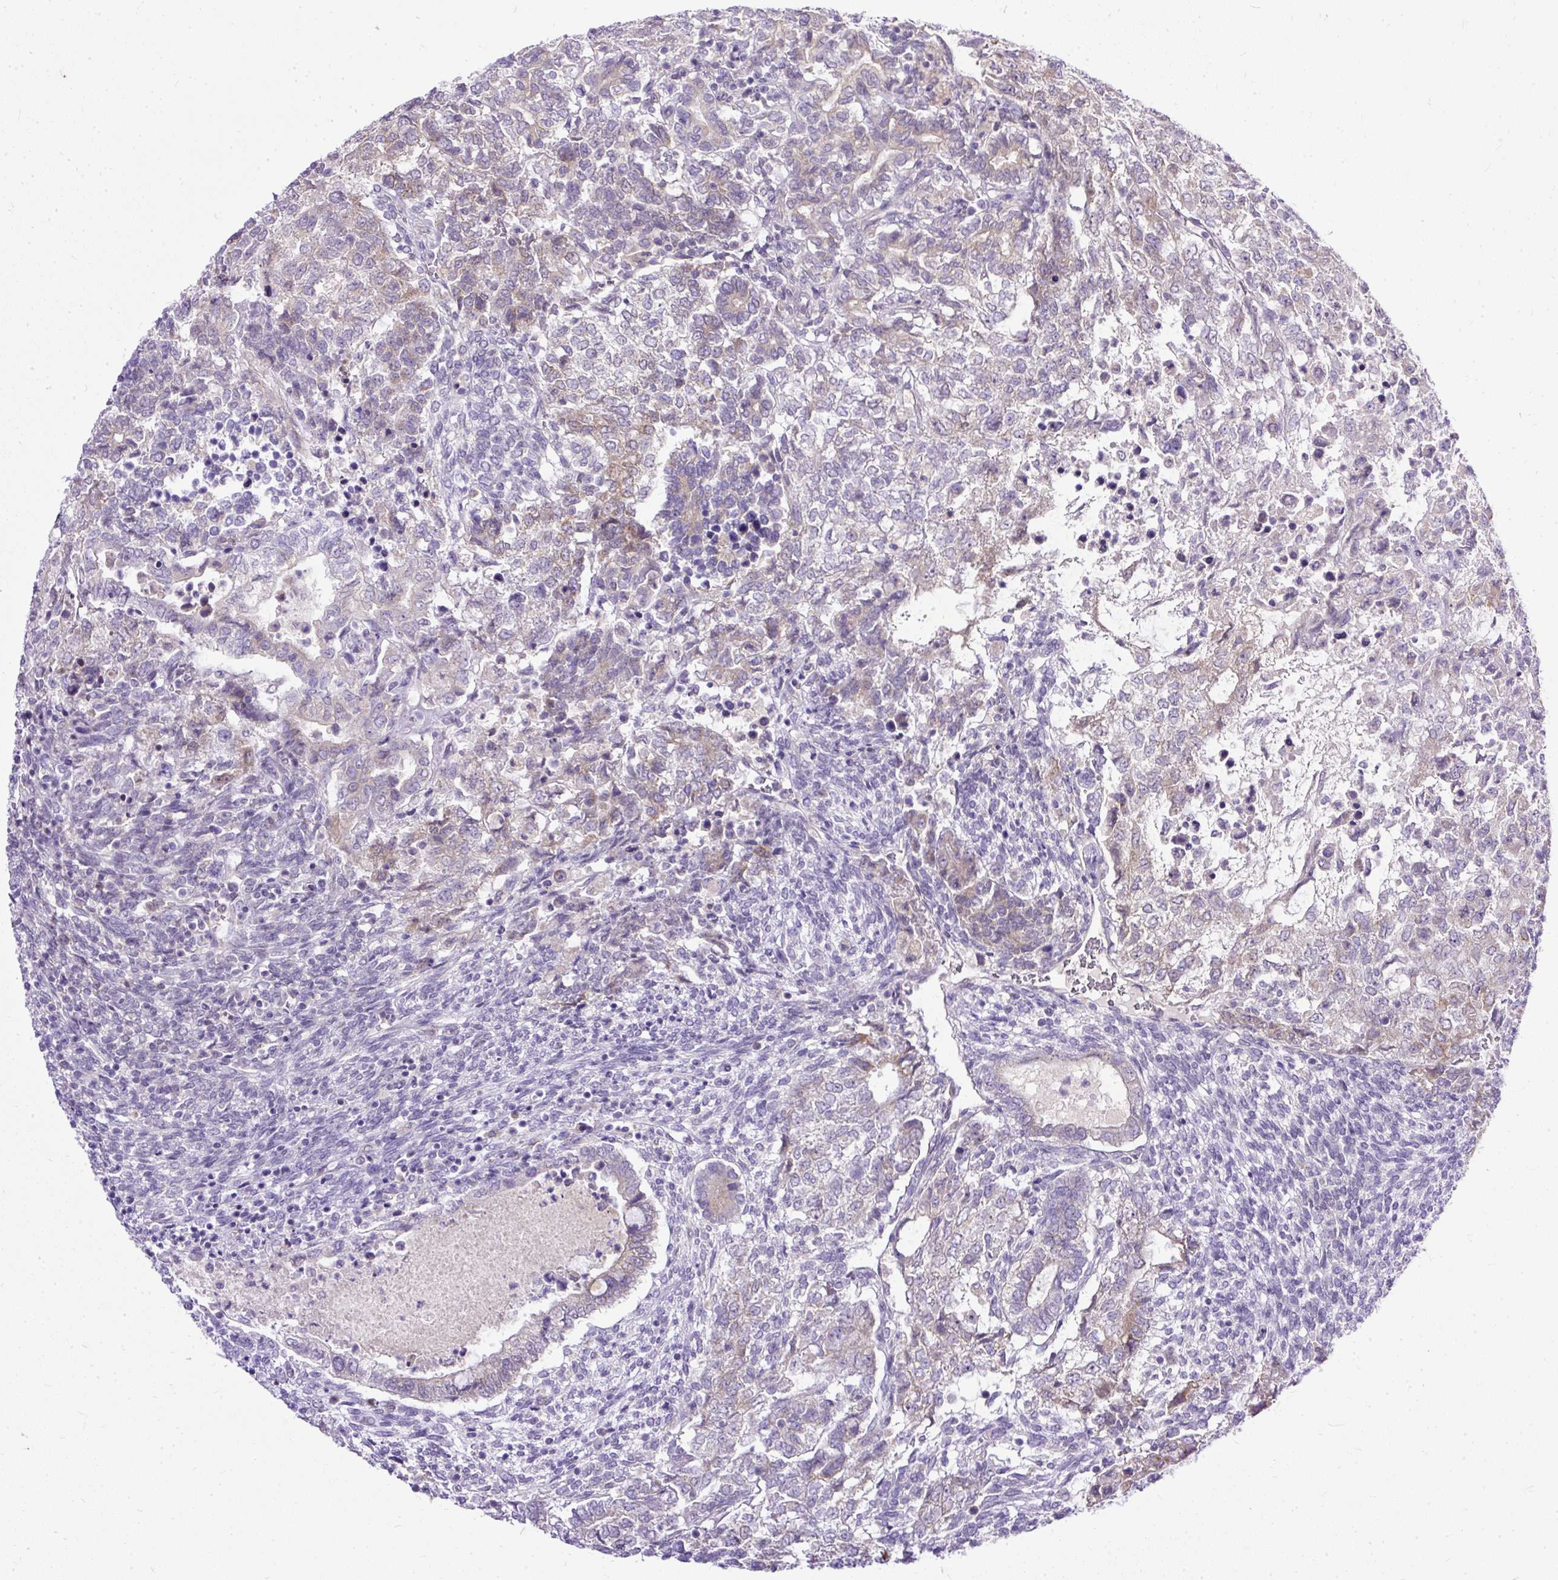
{"staining": {"intensity": "weak", "quantity": "25%-75%", "location": "cytoplasmic/membranous"}, "tissue": "testis cancer", "cell_type": "Tumor cells", "image_type": "cancer", "snomed": [{"axis": "morphology", "description": "Carcinoma, Embryonal, NOS"}, {"axis": "topography", "description": "Testis"}], "caption": "Weak cytoplasmic/membranous expression for a protein is appreciated in about 25%-75% of tumor cells of testis cancer using immunohistochemistry.", "gene": "AMFR", "patient": {"sex": "male", "age": 23}}